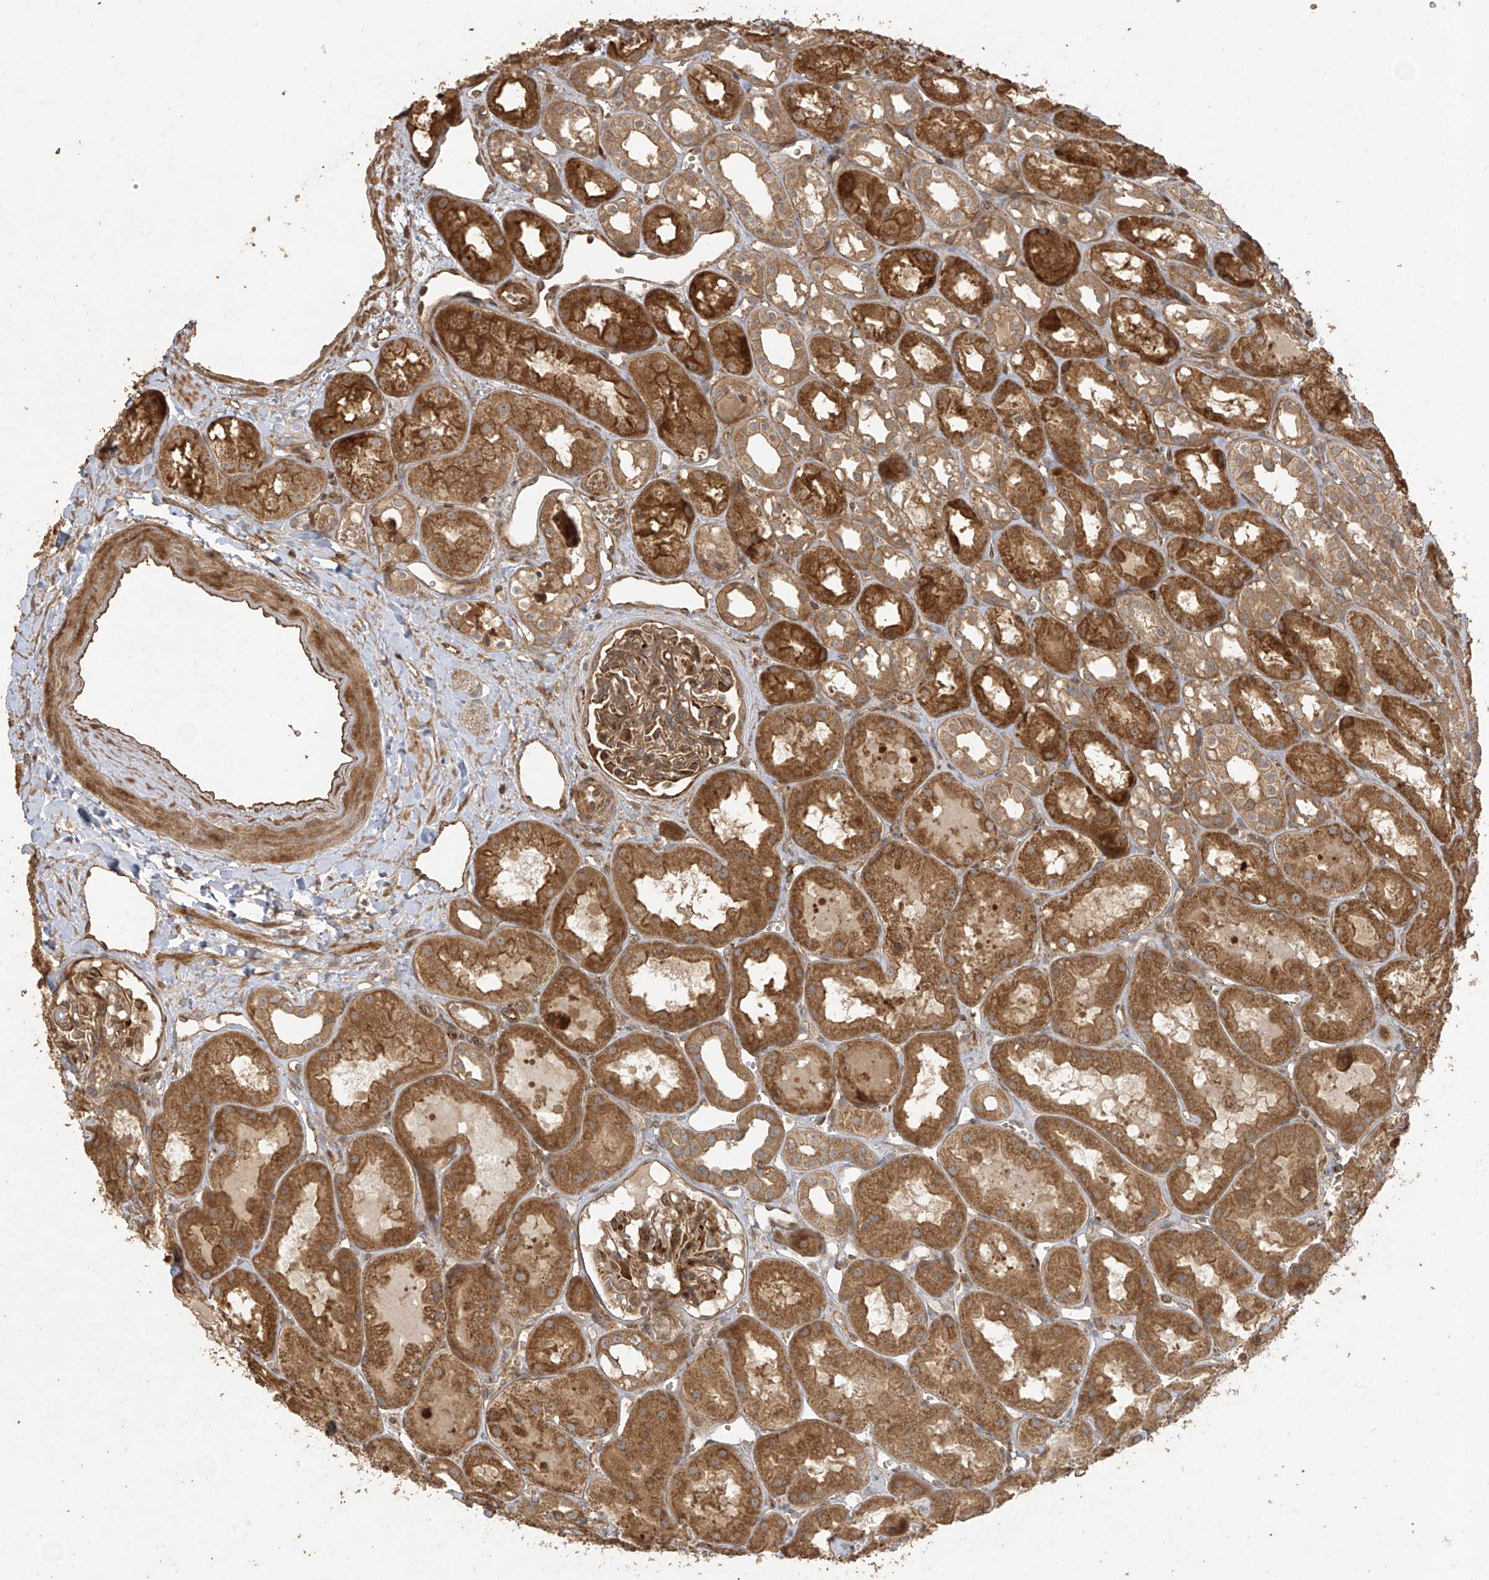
{"staining": {"intensity": "moderate", "quantity": ">75%", "location": "cytoplasmic/membranous"}, "tissue": "kidney", "cell_type": "Cells in glomeruli", "image_type": "normal", "snomed": [{"axis": "morphology", "description": "Normal tissue, NOS"}, {"axis": "topography", "description": "Kidney"}], "caption": "Immunohistochemistry (DAB) staining of normal human kidney shows moderate cytoplasmic/membranous protein positivity in about >75% of cells in glomeruli. The protein is stained brown, and the nuclei are stained in blue (DAB IHC with brightfield microscopy, high magnification).", "gene": "ZNF653", "patient": {"sex": "male", "age": 16}}